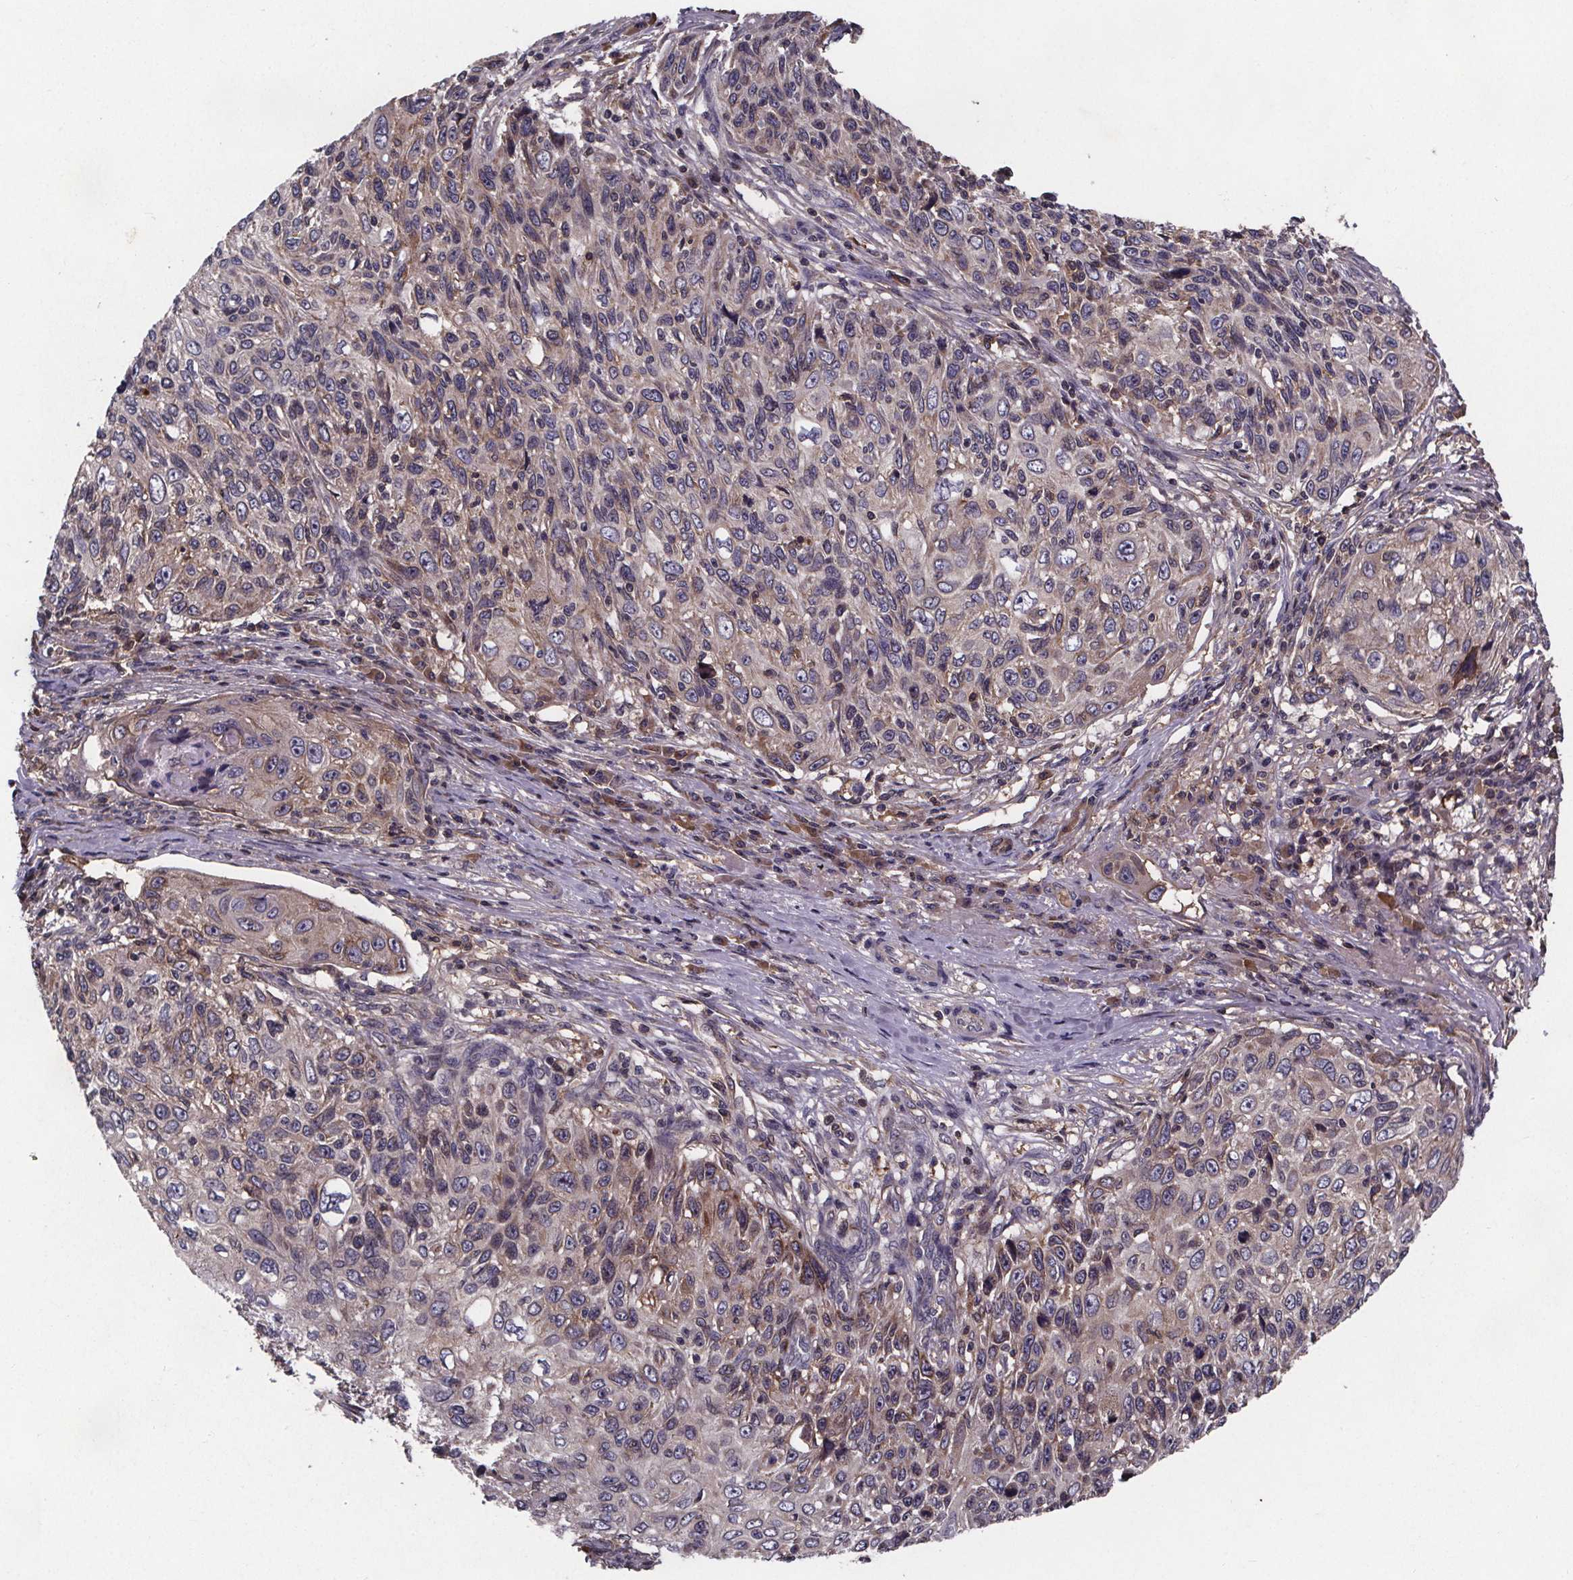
{"staining": {"intensity": "weak", "quantity": "<25%", "location": "cytoplasmic/membranous"}, "tissue": "skin cancer", "cell_type": "Tumor cells", "image_type": "cancer", "snomed": [{"axis": "morphology", "description": "Squamous cell carcinoma, NOS"}, {"axis": "topography", "description": "Skin"}], "caption": "The photomicrograph exhibits no significant expression in tumor cells of skin cancer. The staining was performed using DAB to visualize the protein expression in brown, while the nuclei were stained in blue with hematoxylin (Magnification: 20x).", "gene": "FASTKD3", "patient": {"sex": "male", "age": 92}}